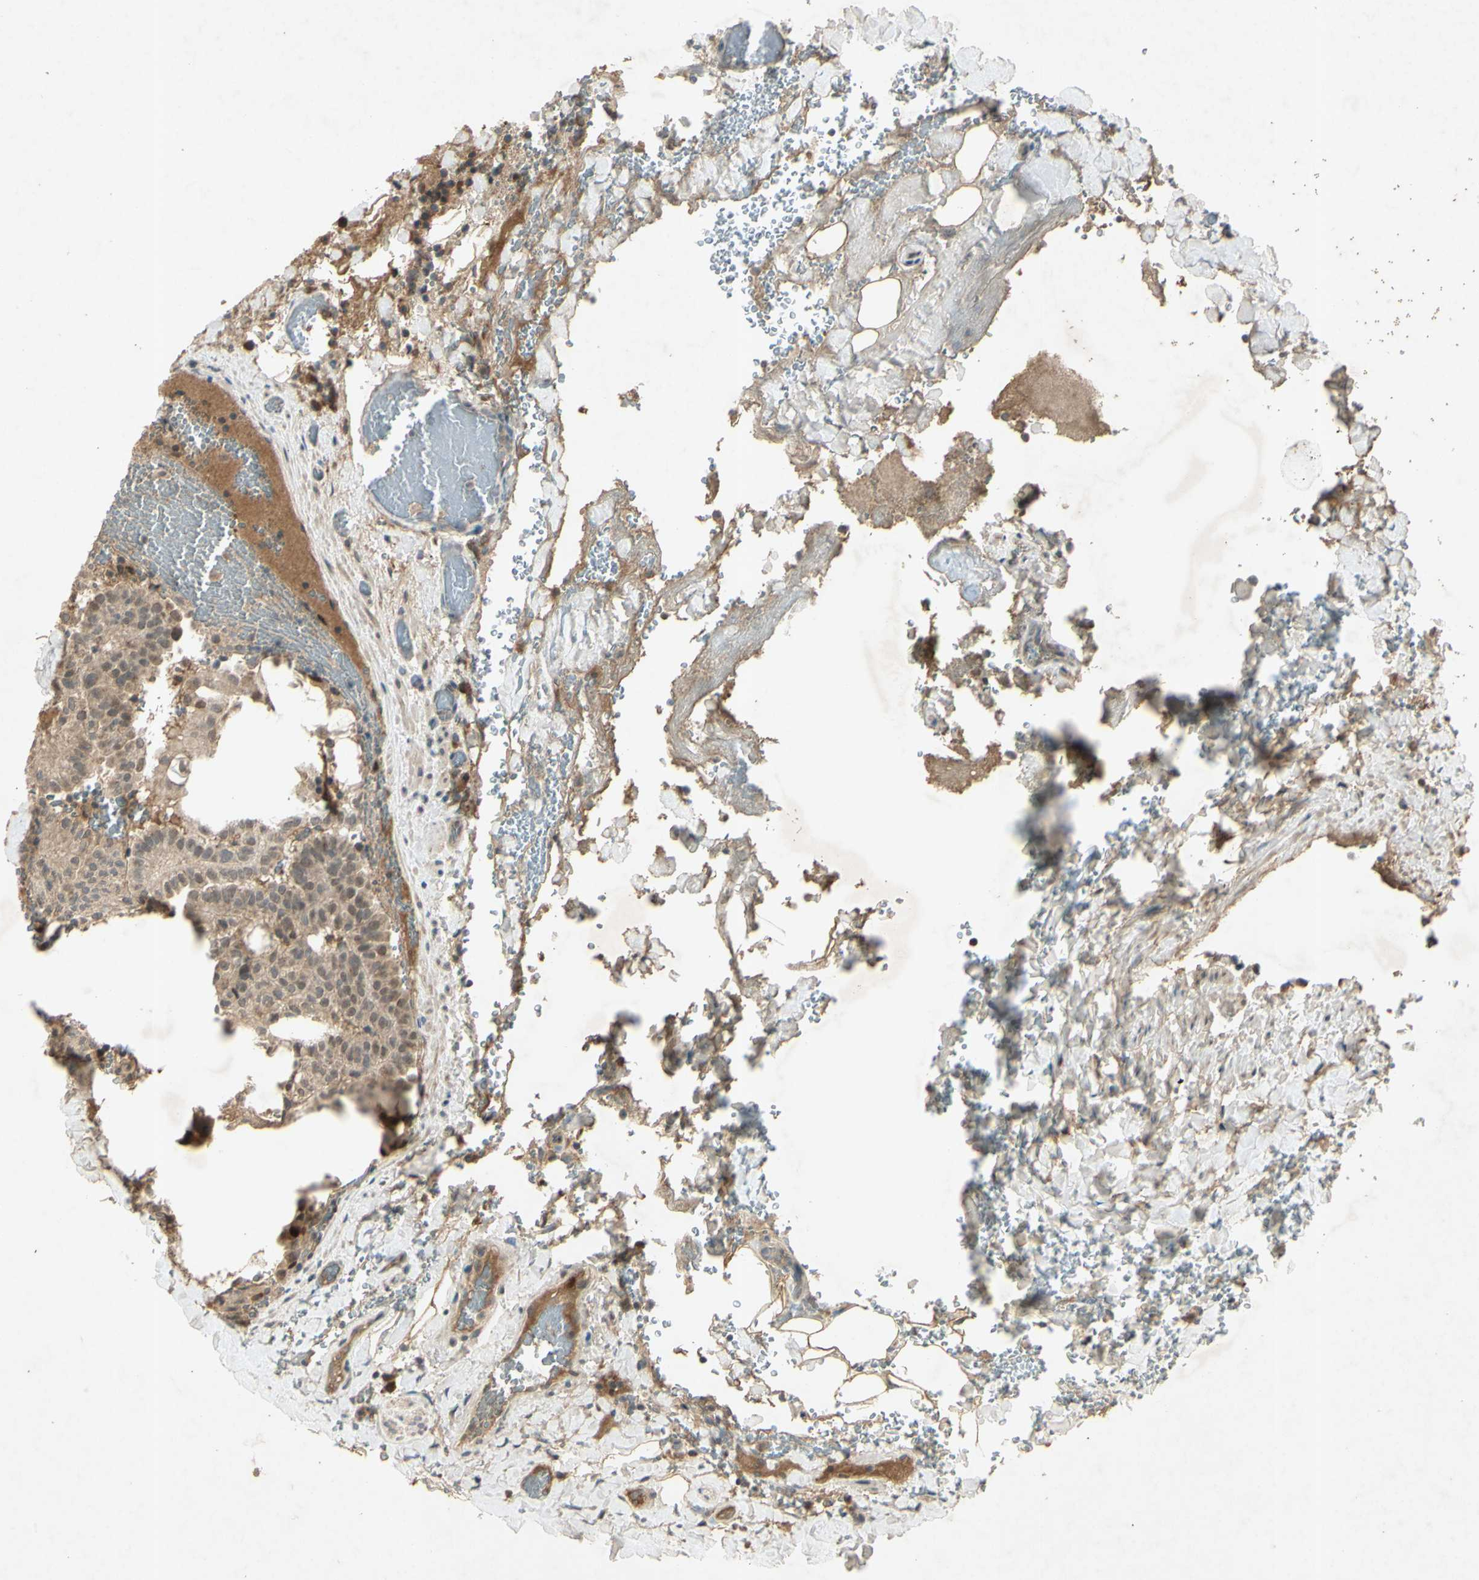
{"staining": {"intensity": "strong", "quantity": "<25%", "location": "cytoplasmic/membranous"}, "tissue": "thyroid cancer", "cell_type": "Tumor cells", "image_type": "cancer", "snomed": [{"axis": "morphology", "description": "Normal tissue, NOS"}, {"axis": "morphology", "description": "Papillary adenocarcinoma, NOS"}, {"axis": "topography", "description": "Thyroid gland"}], "caption": "Thyroid papillary adenocarcinoma stained with DAB (3,3'-diaminobenzidine) IHC demonstrates medium levels of strong cytoplasmic/membranous staining in approximately <25% of tumor cells.", "gene": "RAD18", "patient": {"sex": "female", "age": 30}}